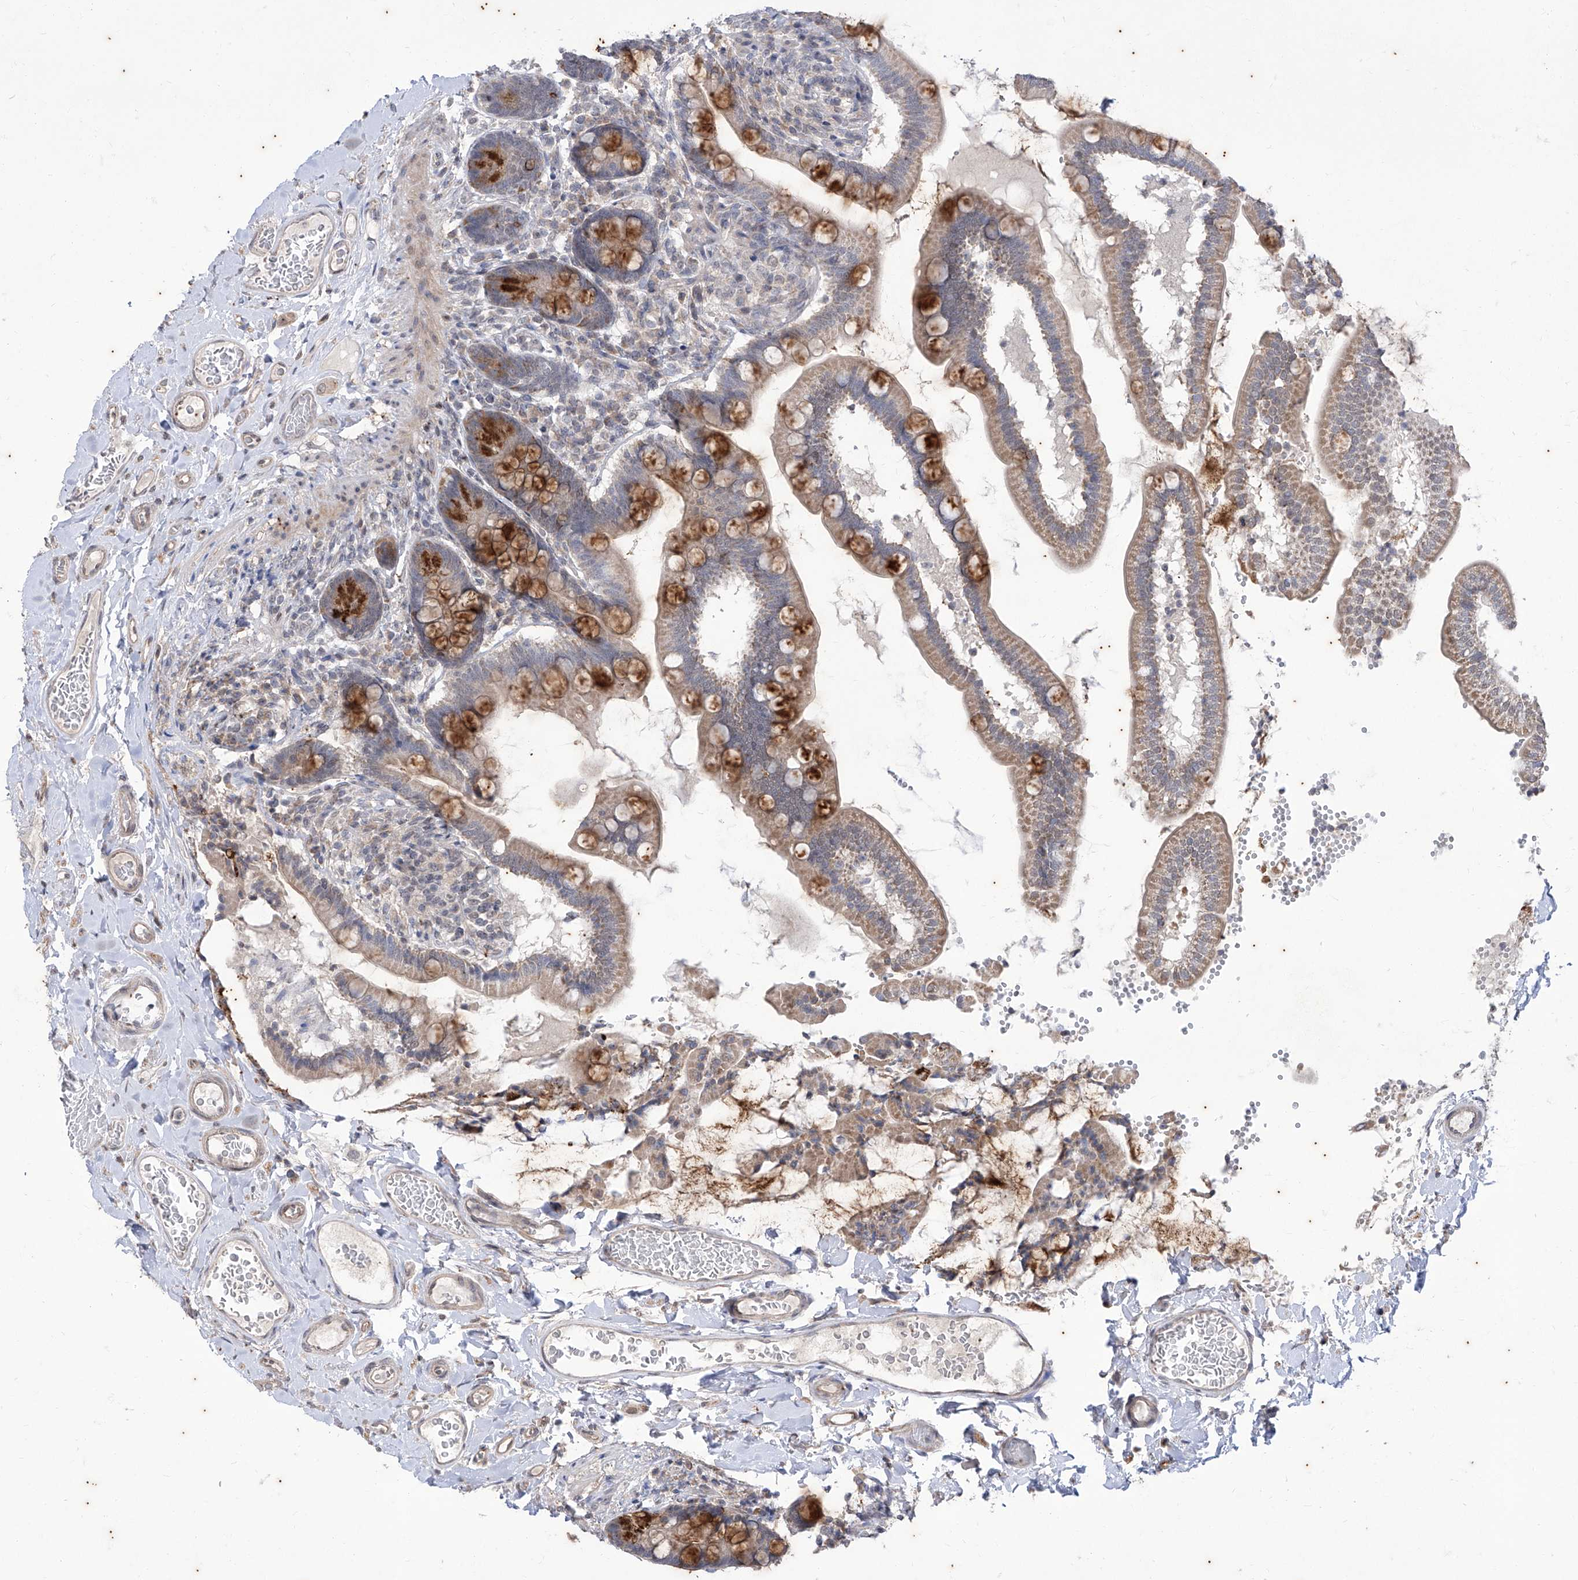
{"staining": {"intensity": "strong", "quantity": "<25%", "location": "cytoplasmic/membranous"}, "tissue": "small intestine", "cell_type": "Glandular cells", "image_type": "normal", "snomed": [{"axis": "morphology", "description": "Normal tissue, NOS"}, {"axis": "topography", "description": "Small intestine"}], "caption": "Glandular cells display medium levels of strong cytoplasmic/membranous positivity in approximately <25% of cells in unremarkable human small intestine.", "gene": "PHF20L1", "patient": {"sex": "female", "age": 64}}